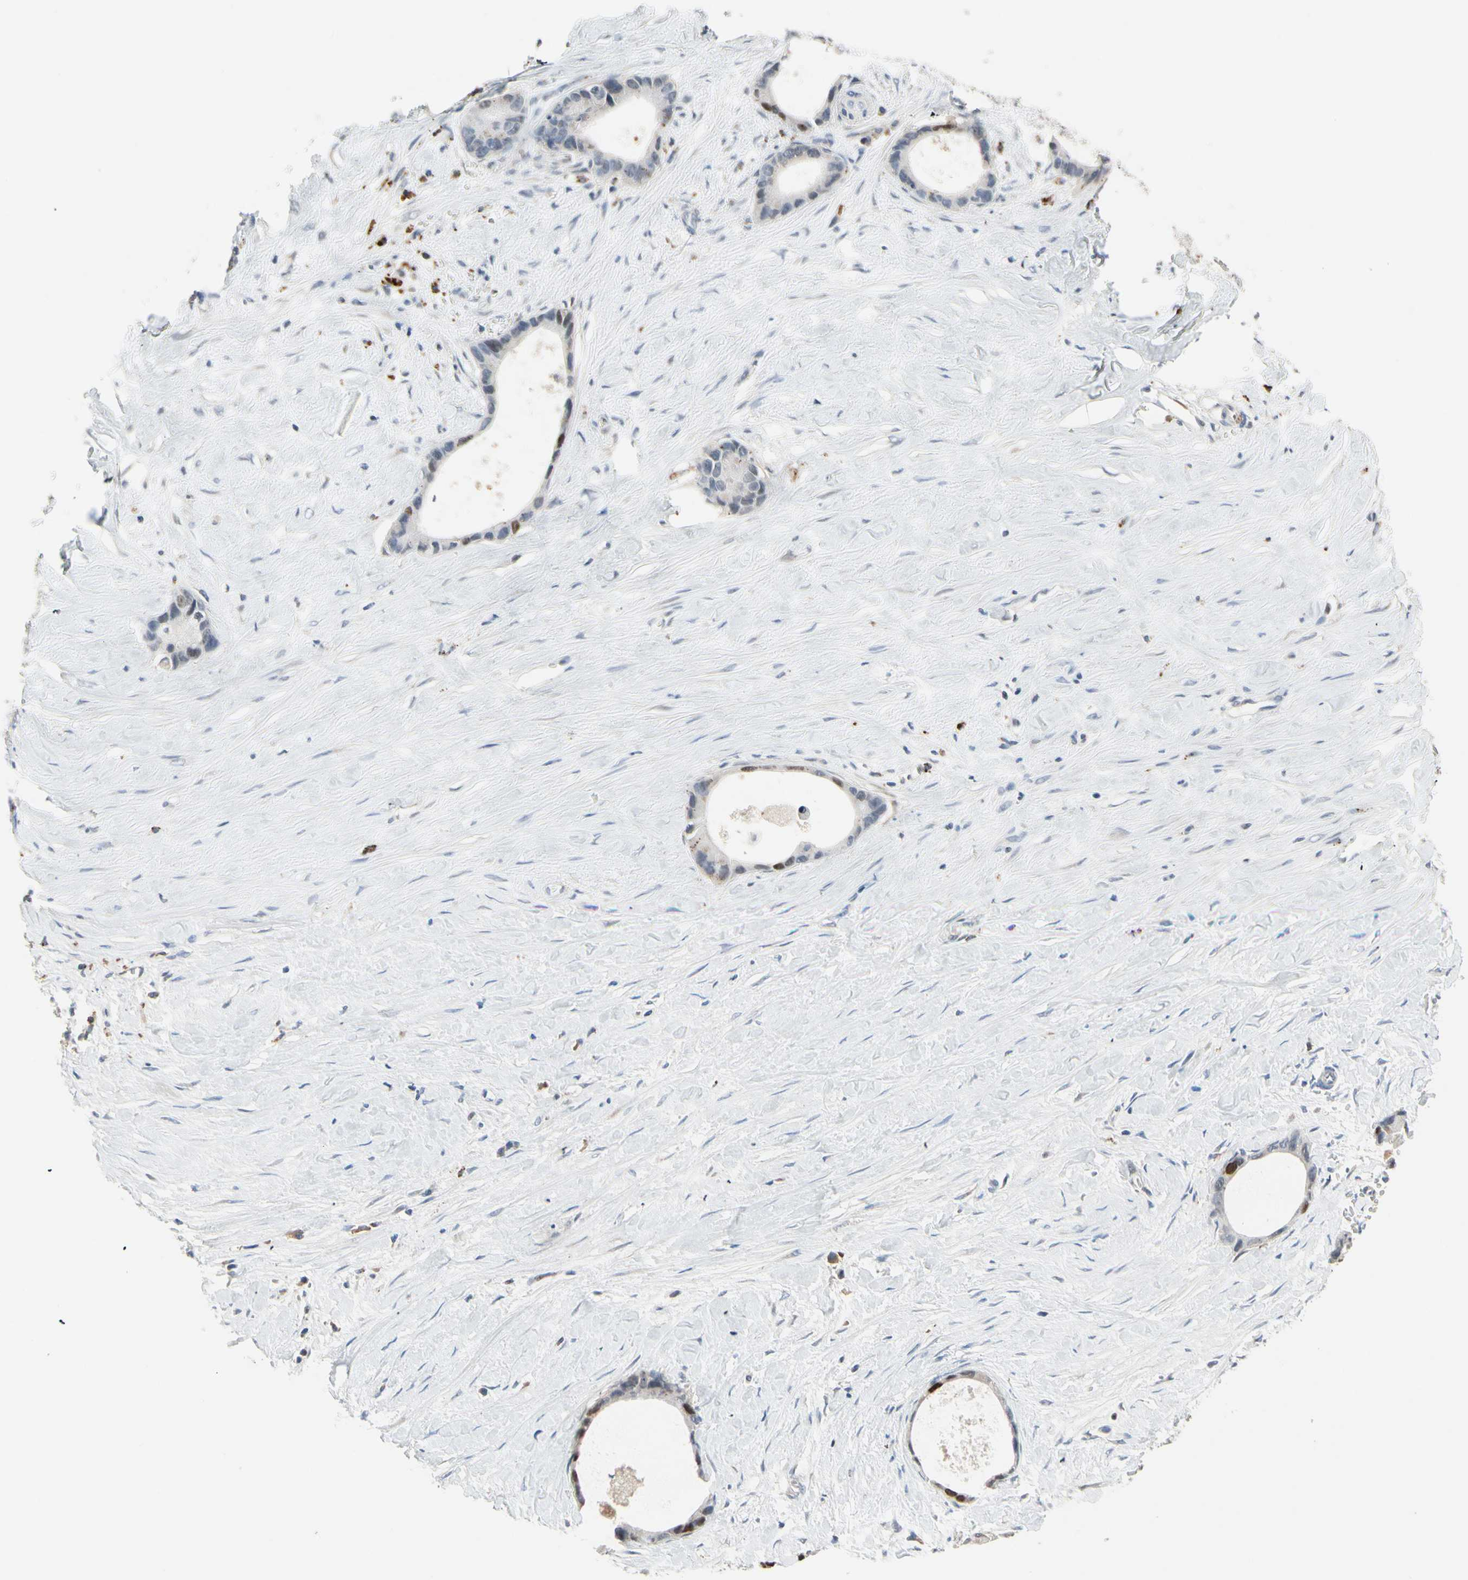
{"staining": {"intensity": "strong", "quantity": "<25%", "location": "nuclear"}, "tissue": "liver cancer", "cell_type": "Tumor cells", "image_type": "cancer", "snomed": [{"axis": "morphology", "description": "Cholangiocarcinoma"}, {"axis": "topography", "description": "Liver"}], "caption": "Liver cancer was stained to show a protein in brown. There is medium levels of strong nuclear staining in about <25% of tumor cells.", "gene": "ZKSCAN4", "patient": {"sex": "female", "age": 55}}